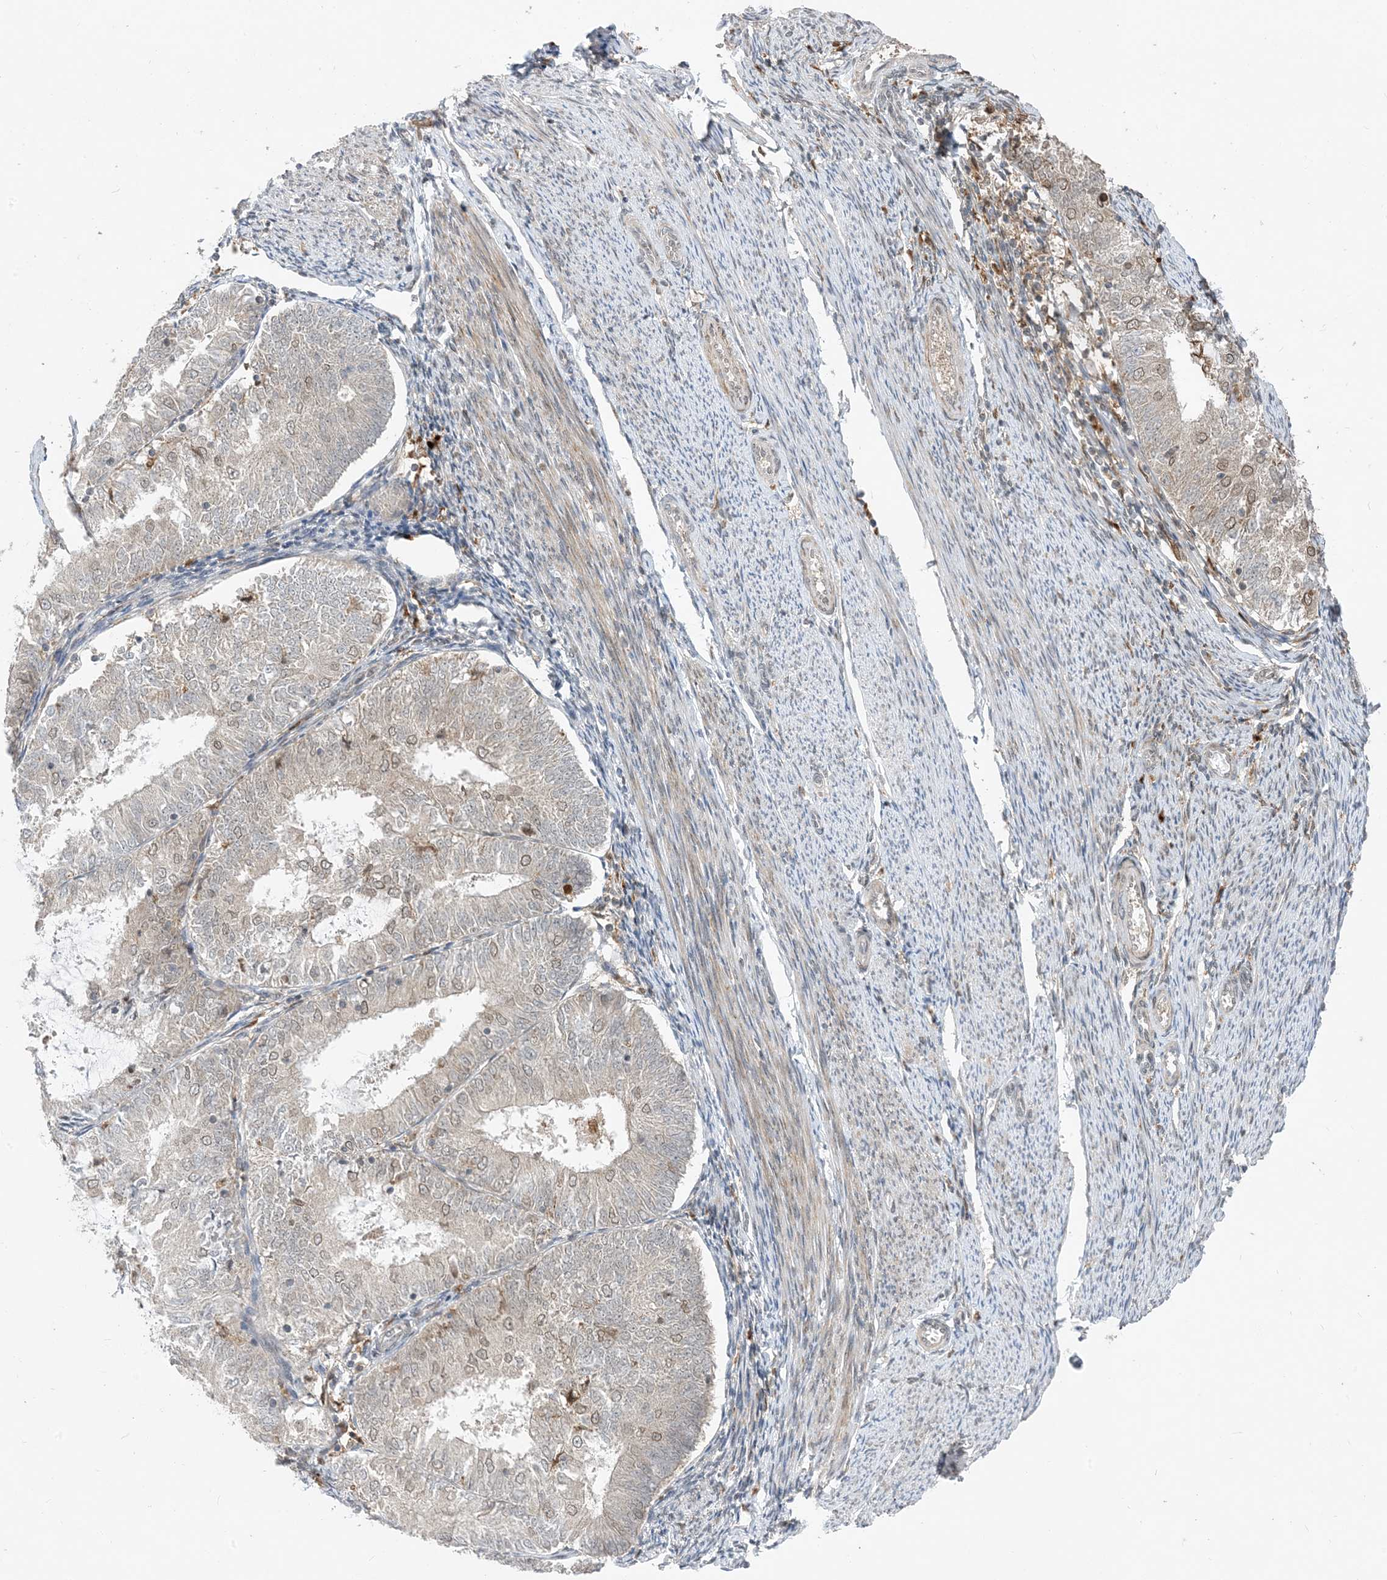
{"staining": {"intensity": "weak", "quantity": "<25%", "location": "cytoplasmic/membranous,nuclear"}, "tissue": "endometrial cancer", "cell_type": "Tumor cells", "image_type": "cancer", "snomed": [{"axis": "morphology", "description": "Adenocarcinoma, NOS"}, {"axis": "topography", "description": "Endometrium"}], "caption": "IHC histopathology image of neoplastic tissue: human endometrial cancer stained with DAB exhibits no significant protein staining in tumor cells.", "gene": "NAGK", "patient": {"sex": "female", "age": 57}}